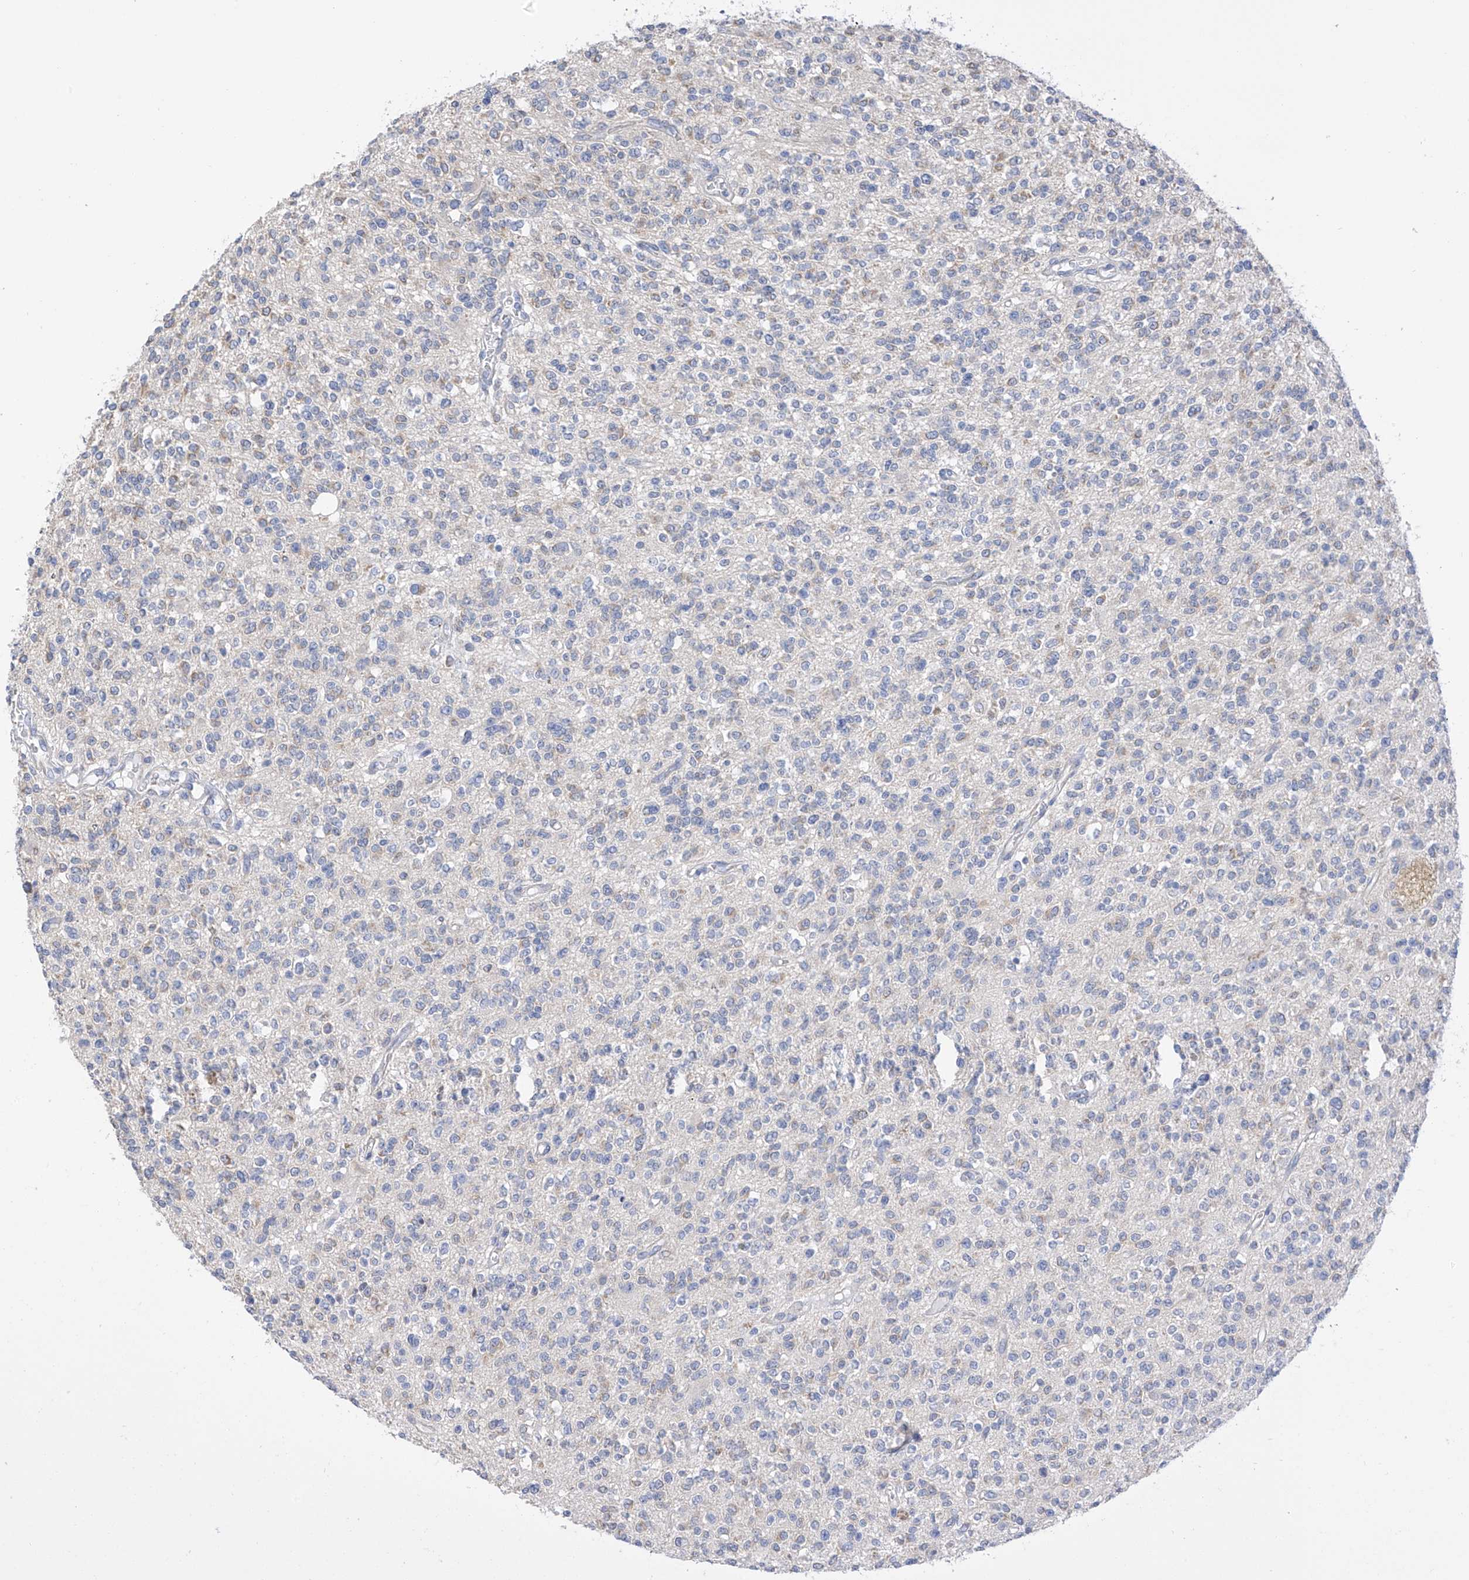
{"staining": {"intensity": "negative", "quantity": "none", "location": "none"}, "tissue": "glioma", "cell_type": "Tumor cells", "image_type": "cancer", "snomed": [{"axis": "morphology", "description": "Glioma, malignant, High grade"}, {"axis": "topography", "description": "Brain"}], "caption": "An image of glioma stained for a protein displays no brown staining in tumor cells.", "gene": "REC8", "patient": {"sex": "male", "age": 34}}